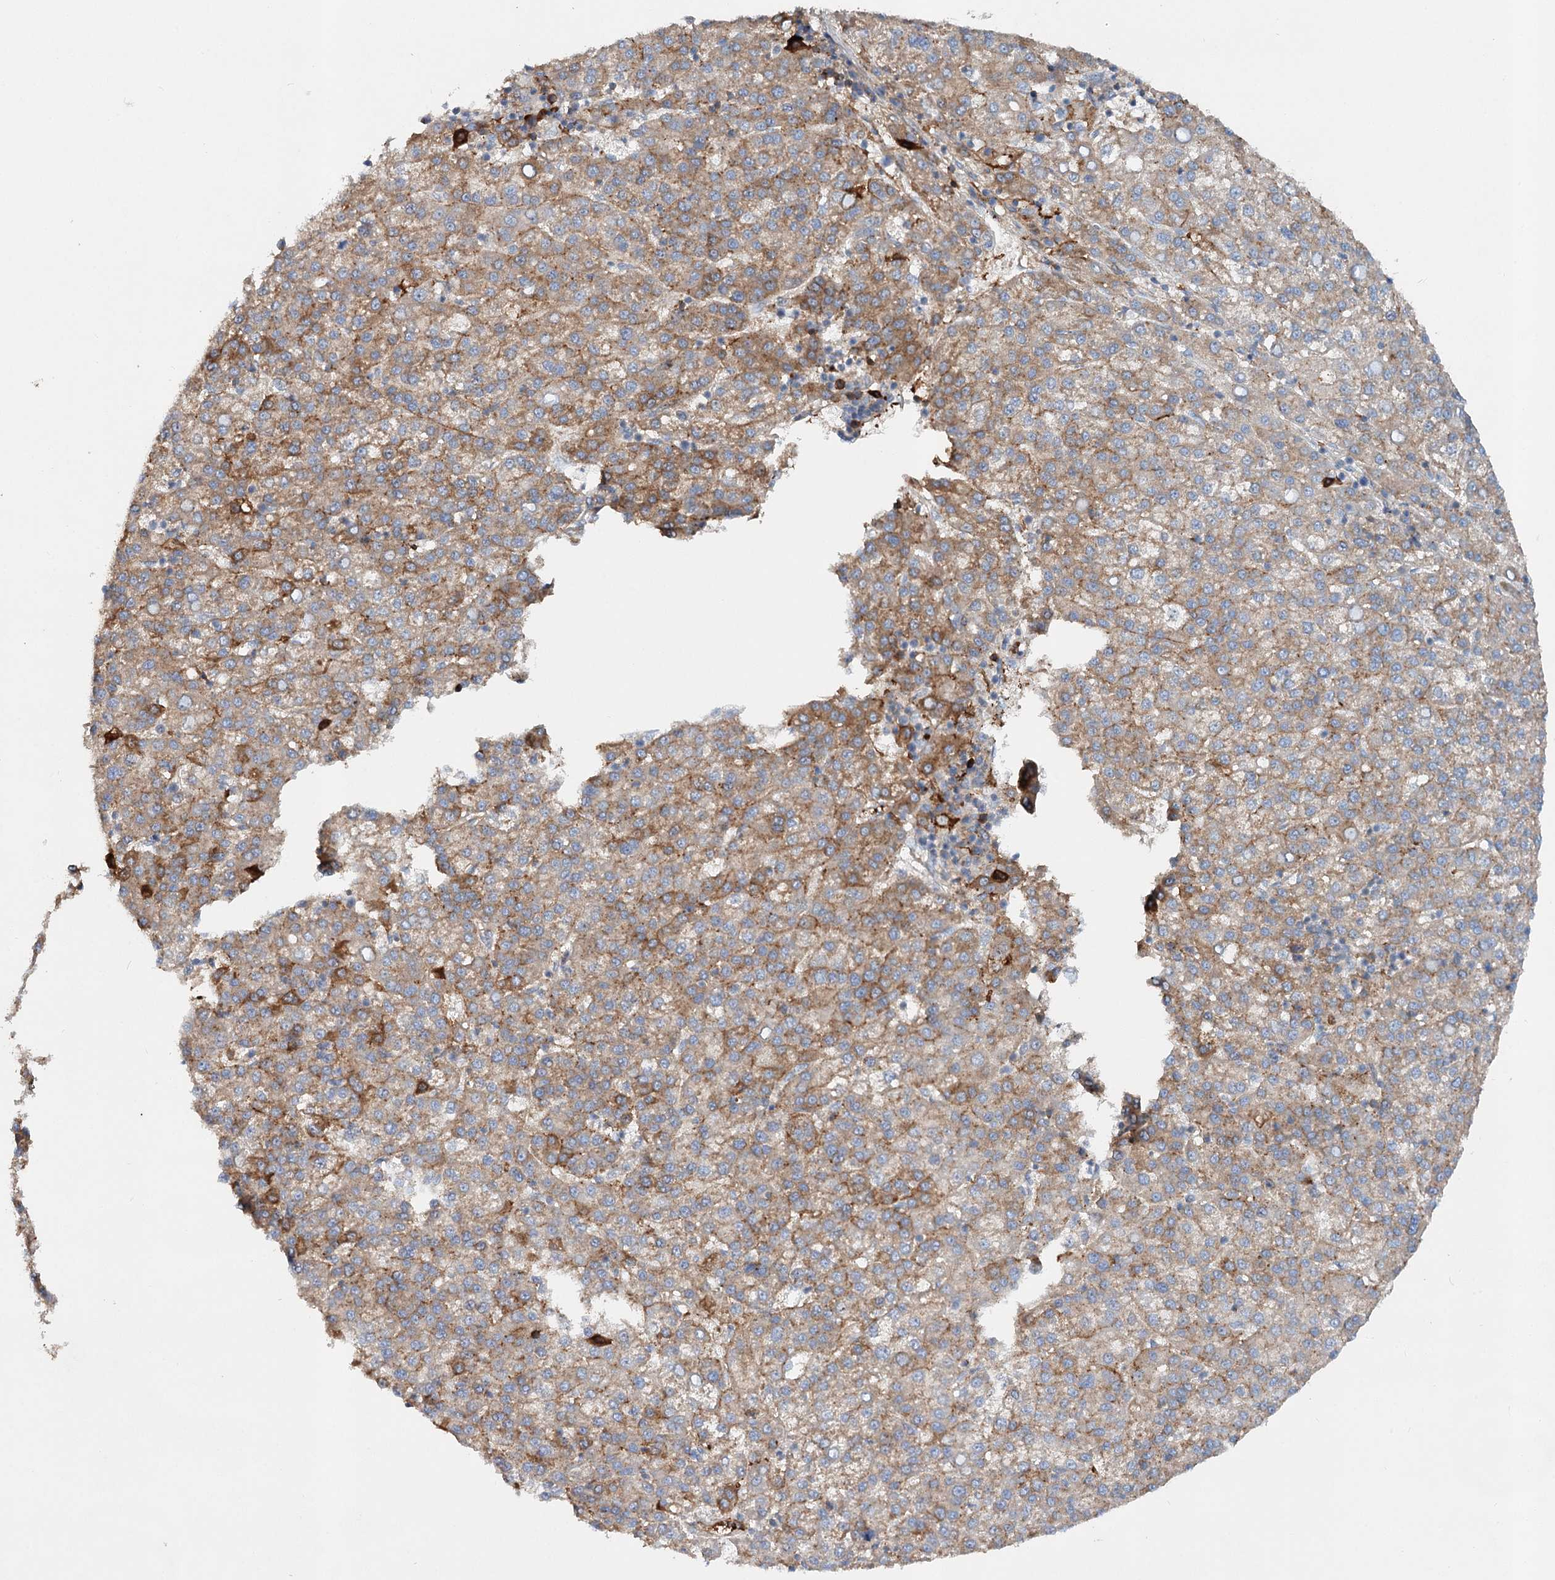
{"staining": {"intensity": "moderate", "quantity": "<25%", "location": "cytoplasmic/membranous"}, "tissue": "liver cancer", "cell_type": "Tumor cells", "image_type": "cancer", "snomed": [{"axis": "morphology", "description": "Carcinoma, Hepatocellular, NOS"}, {"axis": "topography", "description": "Liver"}], "caption": "Moderate cytoplasmic/membranous protein positivity is present in about <25% of tumor cells in liver cancer (hepatocellular carcinoma).", "gene": "ALKBH8", "patient": {"sex": "female", "age": 58}}